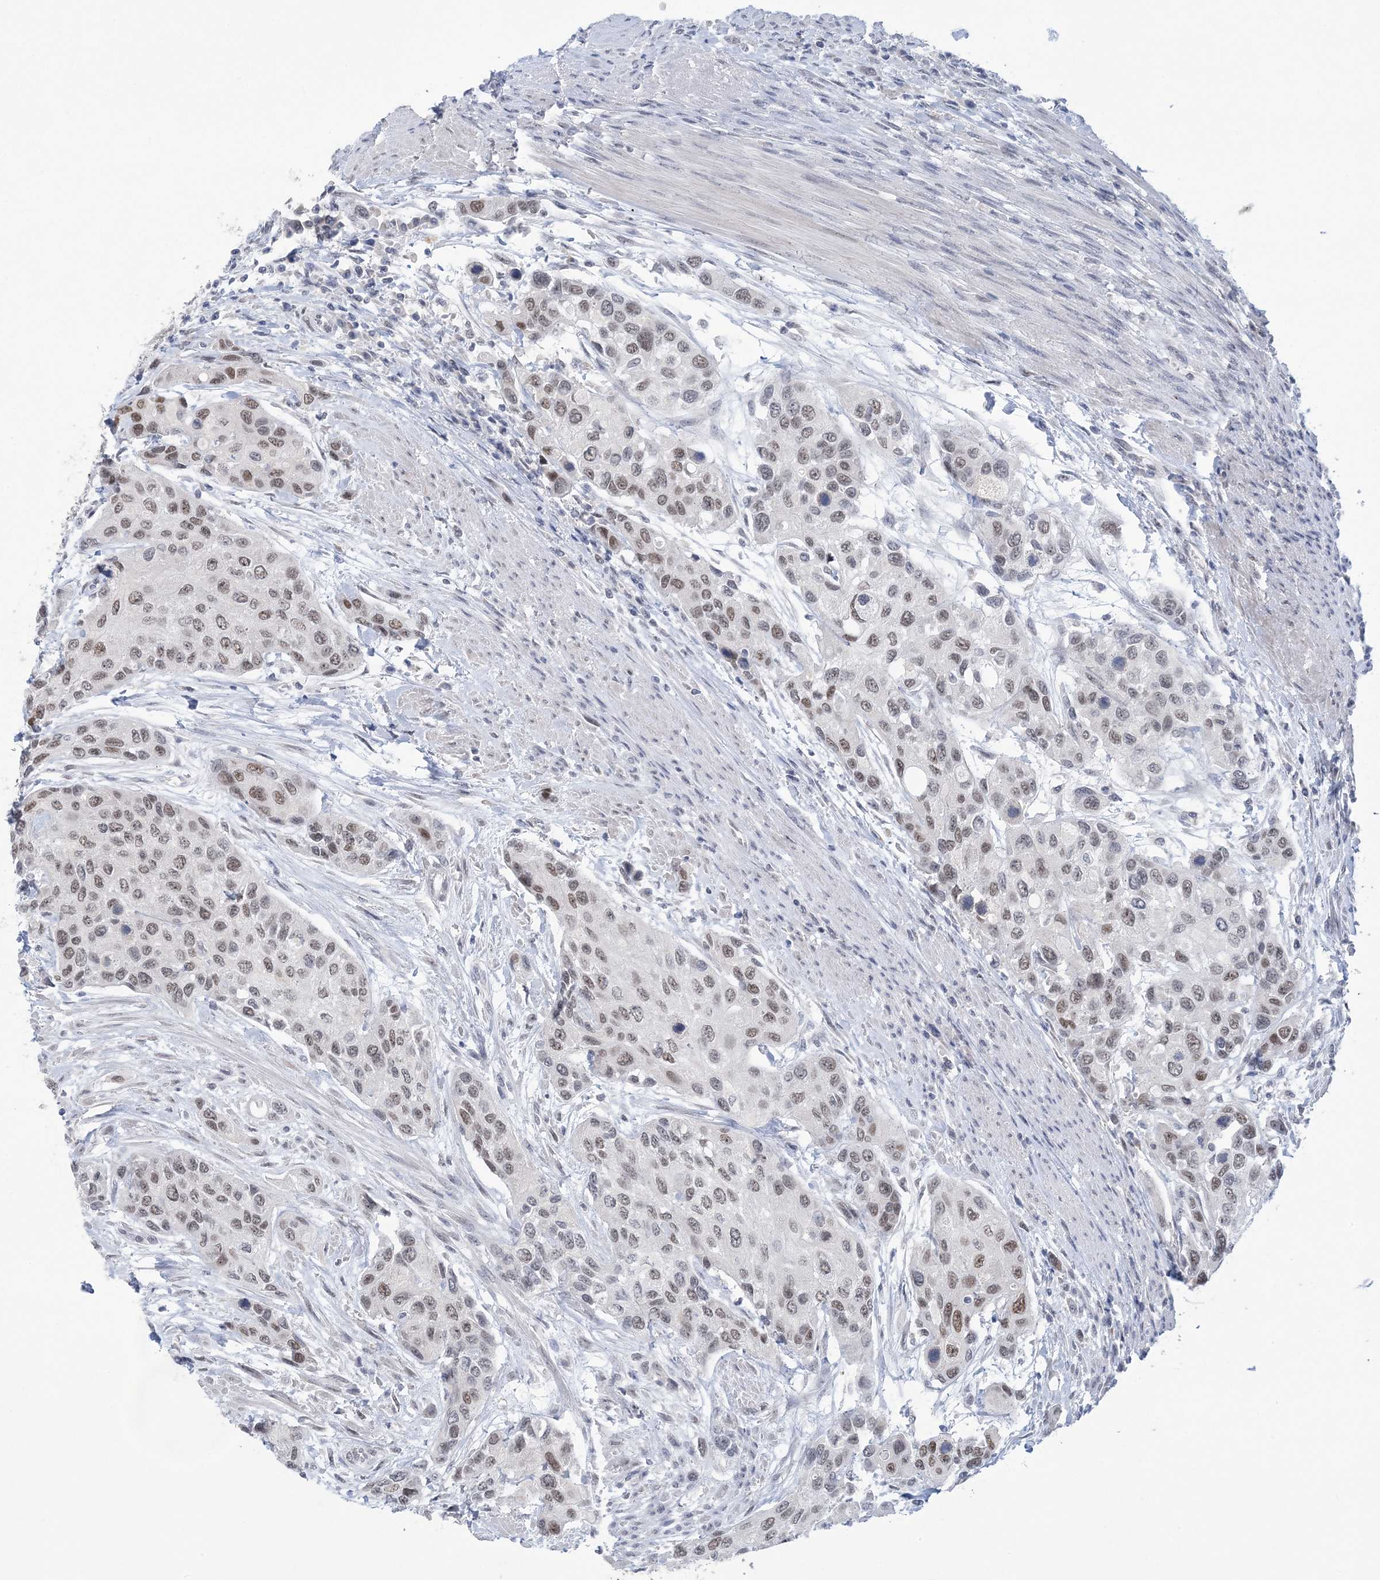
{"staining": {"intensity": "moderate", "quantity": "<25%", "location": "nuclear"}, "tissue": "urothelial cancer", "cell_type": "Tumor cells", "image_type": "cancer", "snomed": [{"axis": "morphology", "description": "Normal tissue, NOS"}, {"axis": "morphology", "description": "Urothelial carcinoma, High grade"}, {"axis": "topography", "description": "Vascular tissue"}, {"axis": "topography", "description": "Urinary bladder"}], "caption": "Immunohistochemistry image of human urothelial carcinoma (high-grade) stained for a protein (brown), which reveals low levels of moderate nuclear positivity in about <25% of tumor cells.", "gene": "ZBTB7A", "patient": {"sex": "female", "age": 56}}